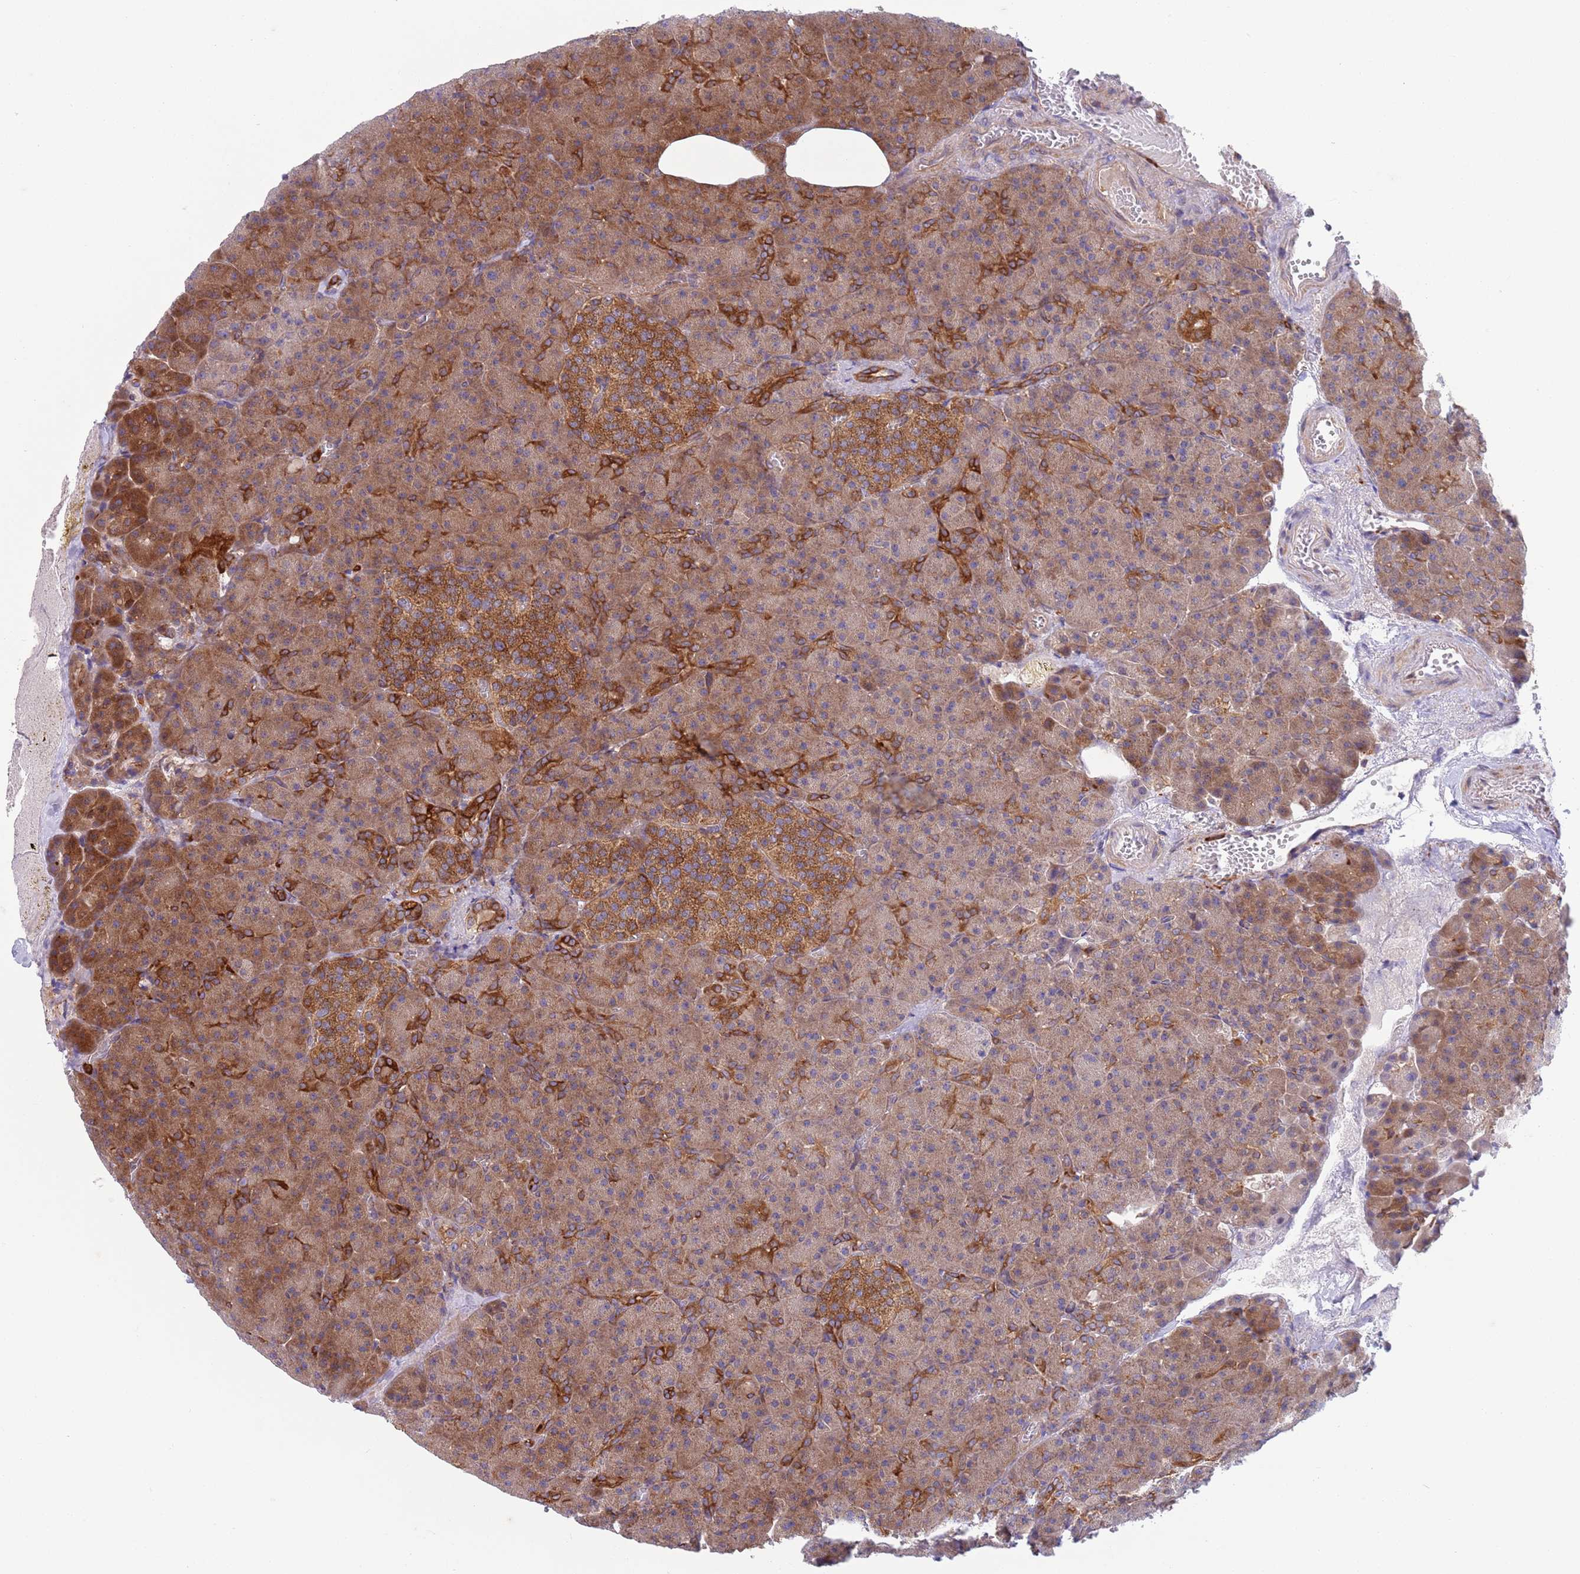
{"staining": {"intensity": "strong", "quantity": "<25%", "location": "cytoplasmic/membranous"}, "tissue": "pancreas", "cell_type": "Exocrine glandular cells", "image_type": "normal", "snomed": [{"axis": "morphology", "description": "Normal tissue, NOS"}, {"axis": "topography", "description": "Pancreas"}], "caption": "The immunohistochemical stain highlights strong cytoplasmic/membranous expression in exocrine glandular cells of normal pancreas. The staining is performed using DAB (3,3'-diaminobenzidine) brown chromogen to label protein expression. The nuclei are counter-stained blue using hematoxylin.", "gene": "ZMYM5", "patient": {"sex": "female", "age": 74}}